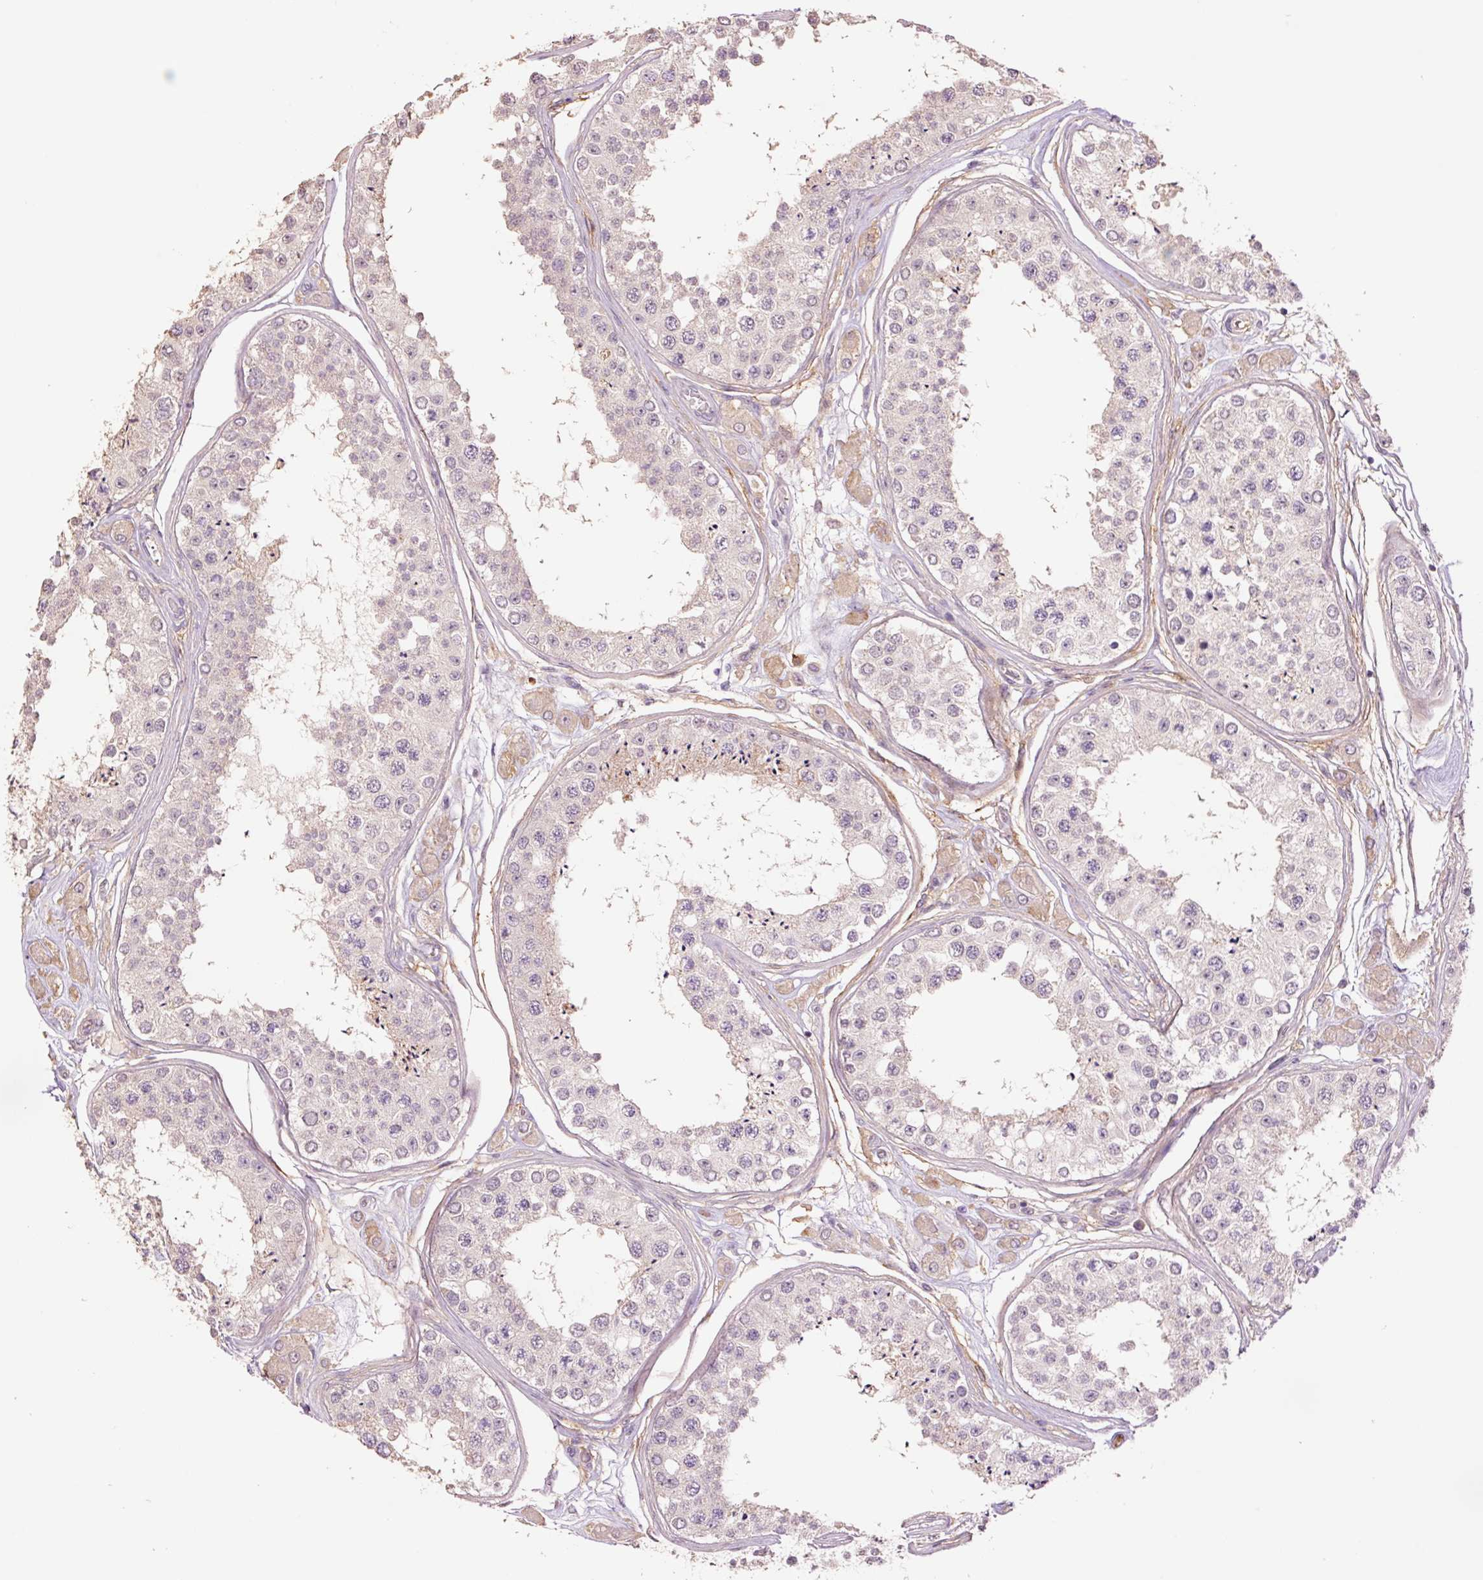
{"staining": {"intensity": "weak", "quantity": "<25%", "location": "cytoplasmic/membranous"}, "tissue": "testis", "cell_type": "Cells in seminiferous ducts", "image_type": "normal", "snomed": [{"axis": "morphology", "description": "Normal tissue, NOS"}, {"axis": "topography", "description": "Testis"}], "caption": "Immunohistochemistry image of normal testis stained for a protein (brown), which demonstrates no staining in cells in seminiferous ducts. (DAB (3,3'-diaminobenzidine) immunohistochemistry, high magnification).", "gene": "SLC1A4", "patient": {"sex": "male", "age": 25}}